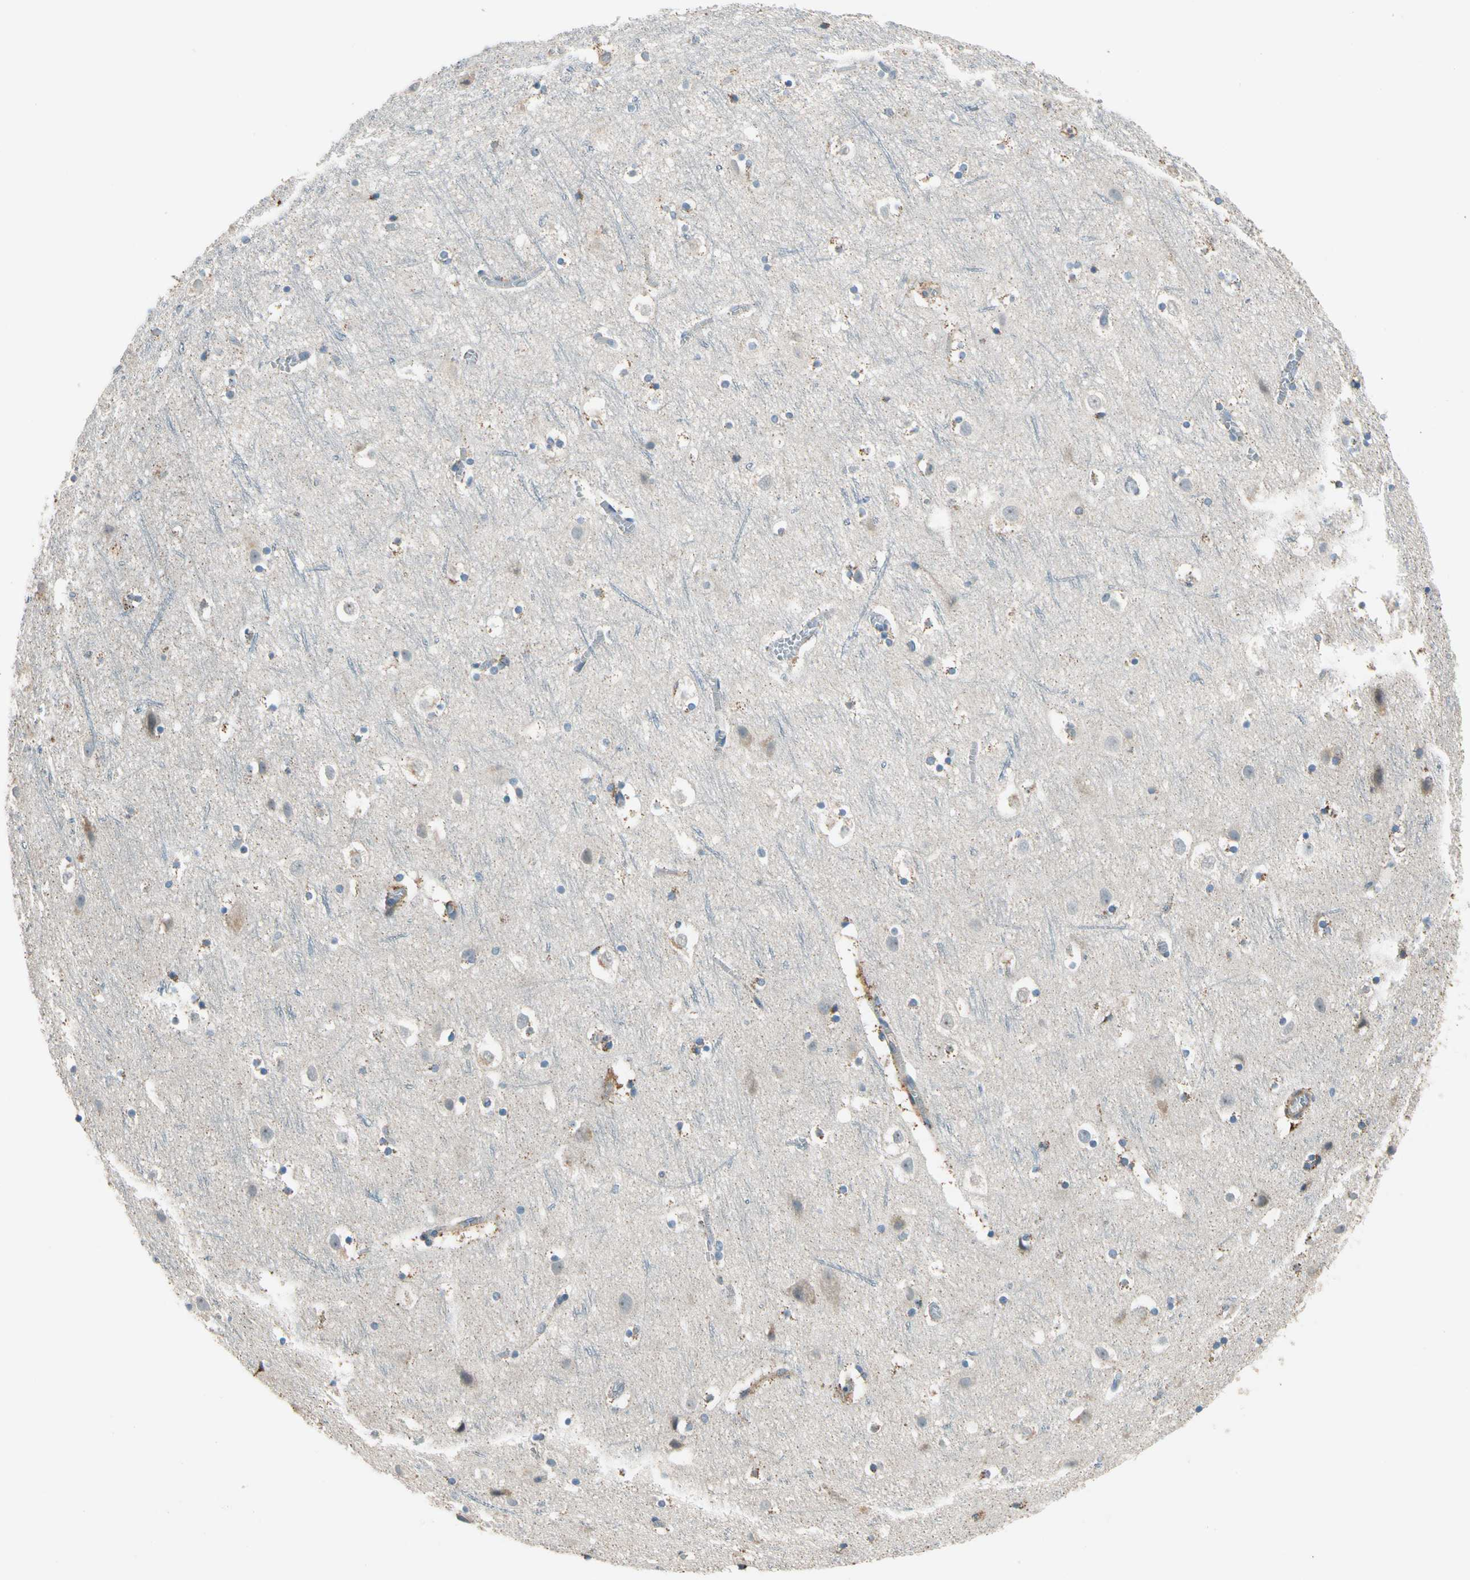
{"staining": {"intensity": "negative", "quantity": "none", "location": "none"}, "tissue": "cerebral cortex", "cell_type": "Endothelial cells", "image_type": "normal", "snomed": [{"axis": "morphology", "description": "Normal tissue, NOS"}, {"axis": "topography", "description": "Cerebral cortex"}], "caption": "An IHC image of benign cerebral cortex is shown. There is no staining in endothelial cells of cerebral cortex.", "gene": "MST1R", "patient": {"sex": "male", "age": 45}}